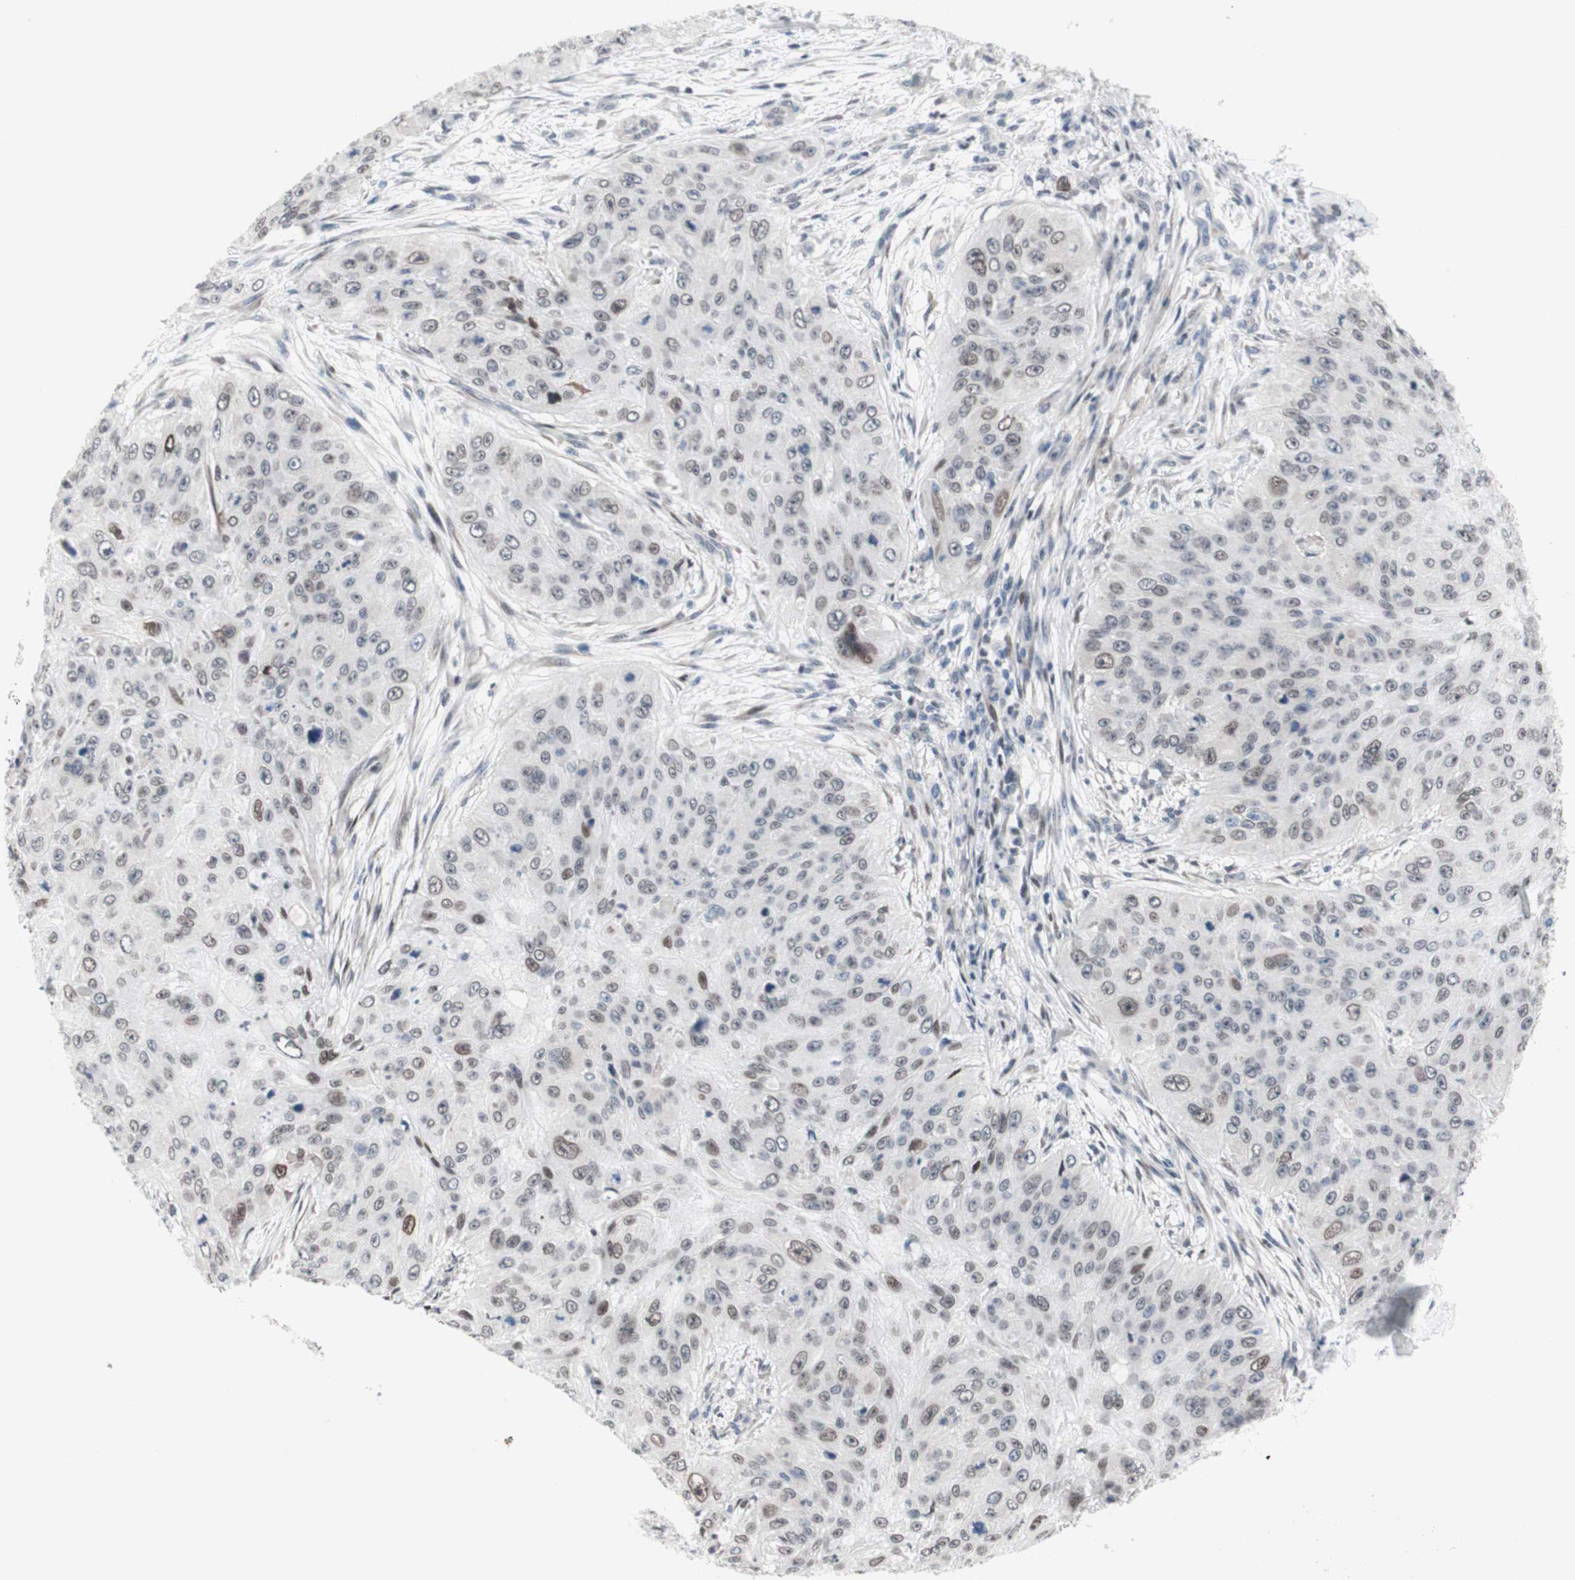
{"staining": {"intensity": "weak", "quantity": "<25%", "location": "nuclear"}, "tissue": "skin cancer", "cell_type": "Tumor cells", "image_type": "cancer", "snomed": [{"axis": "morphology", "description": "Squamous cell carcinoma, NOS"}, {"axis": "topography", "description": "Skin"}], "caption": "Skin cancer was stained to show a protein in brown. There is no significant positivity in tumor cells.", "gene": "PHTF2", "patient": {"sex": "female", "age": 80}}